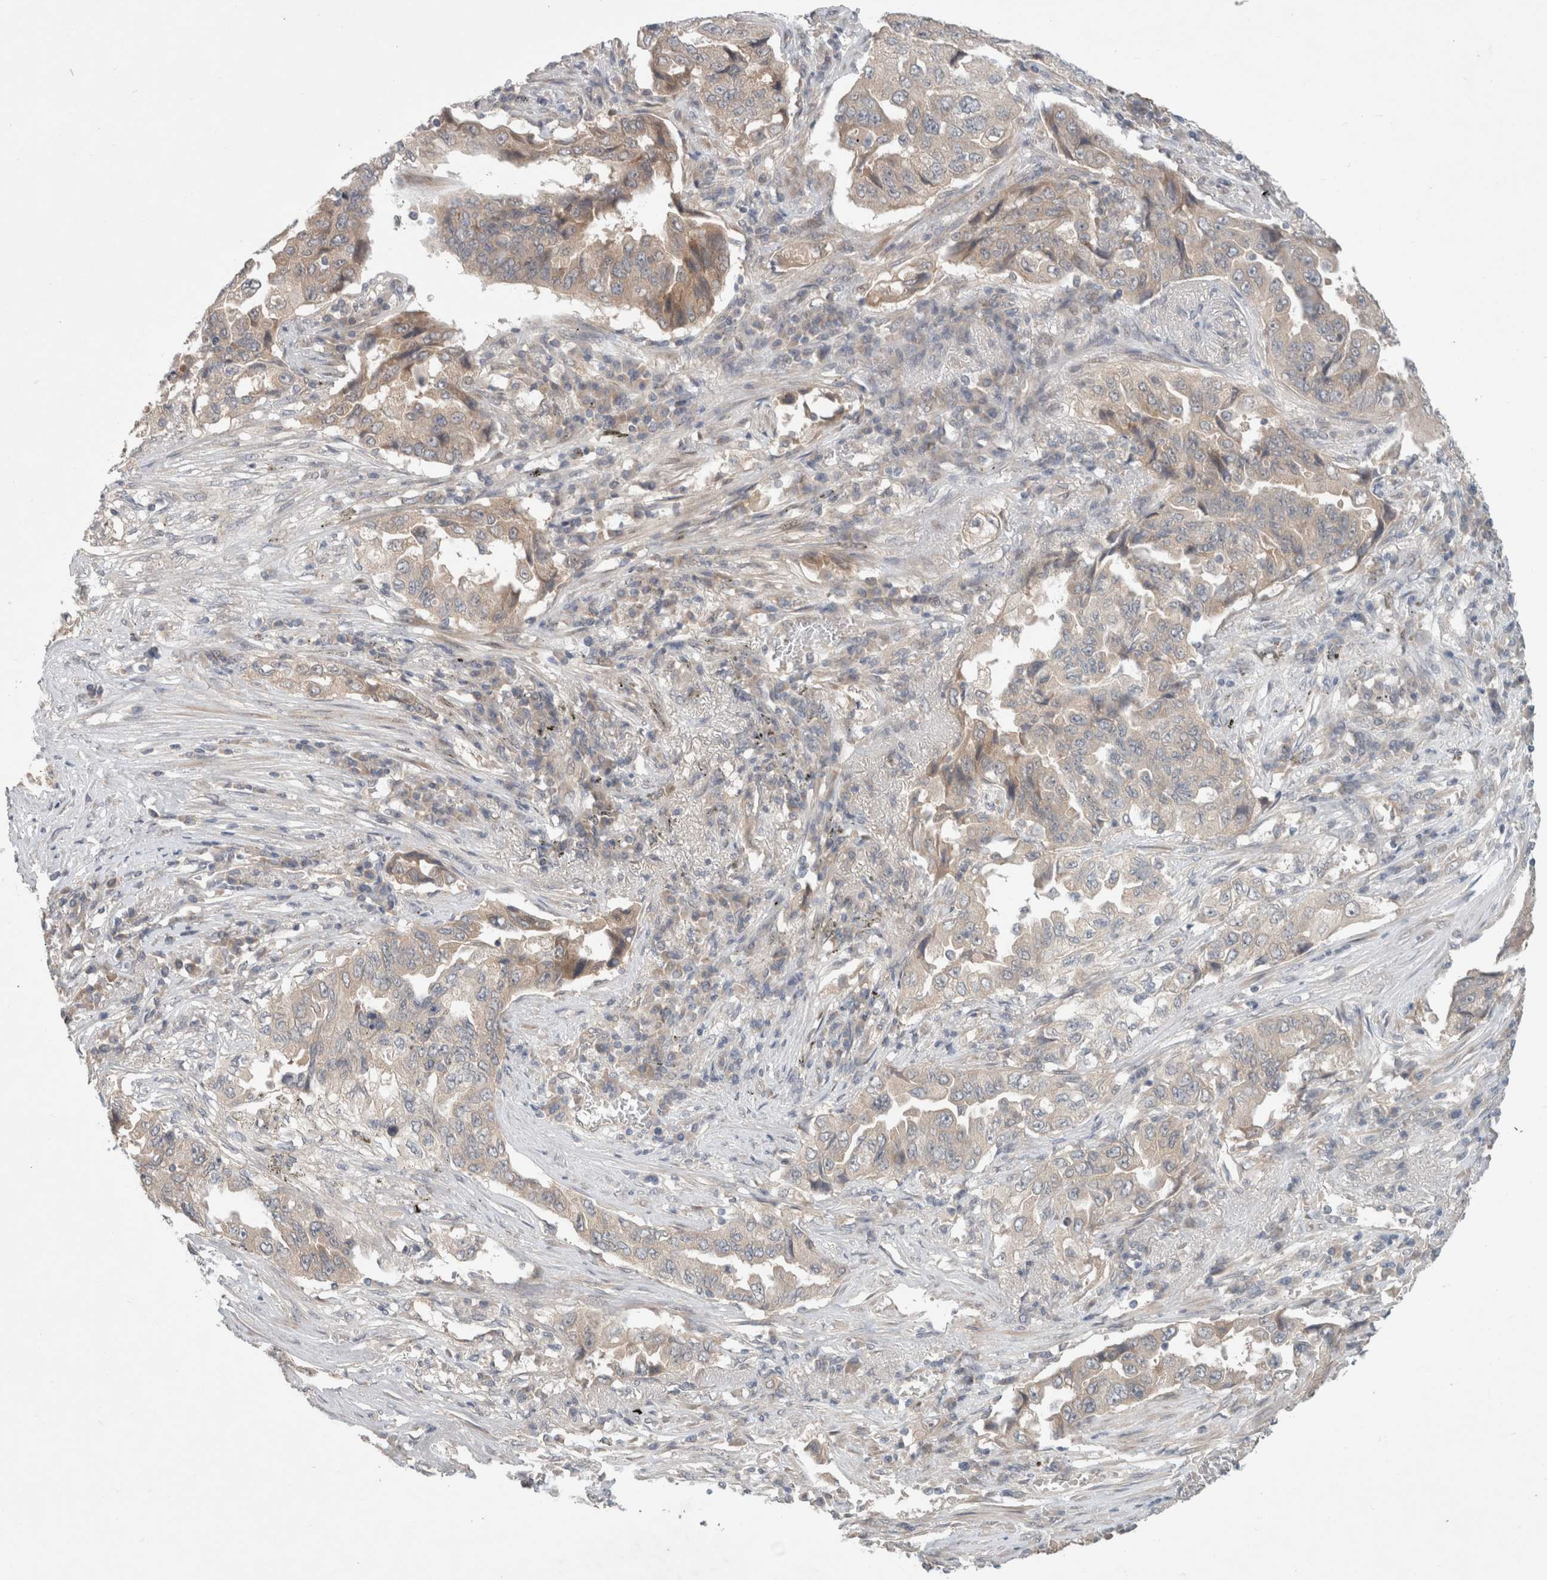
{"staining": {"intensity": "weak", "quantity": "<25%", "location": "cytoplasmic/membranous"}, "tissue": "lung cancer", "cell_type": "Tumor cells", "image_type": "cancer", "snomed": [{"axis": "morphology", "description": "Adenocarcinoma, NOS"}, {"axis": "topography", "description": "Lung"}], "caption": "This is an IHC photomicrograph of lung cancer (adenocarcinoma). There is no positivity in tumor cells.", "gene": "RASAL2", "patient": {"sex": "female", "age": 51}}